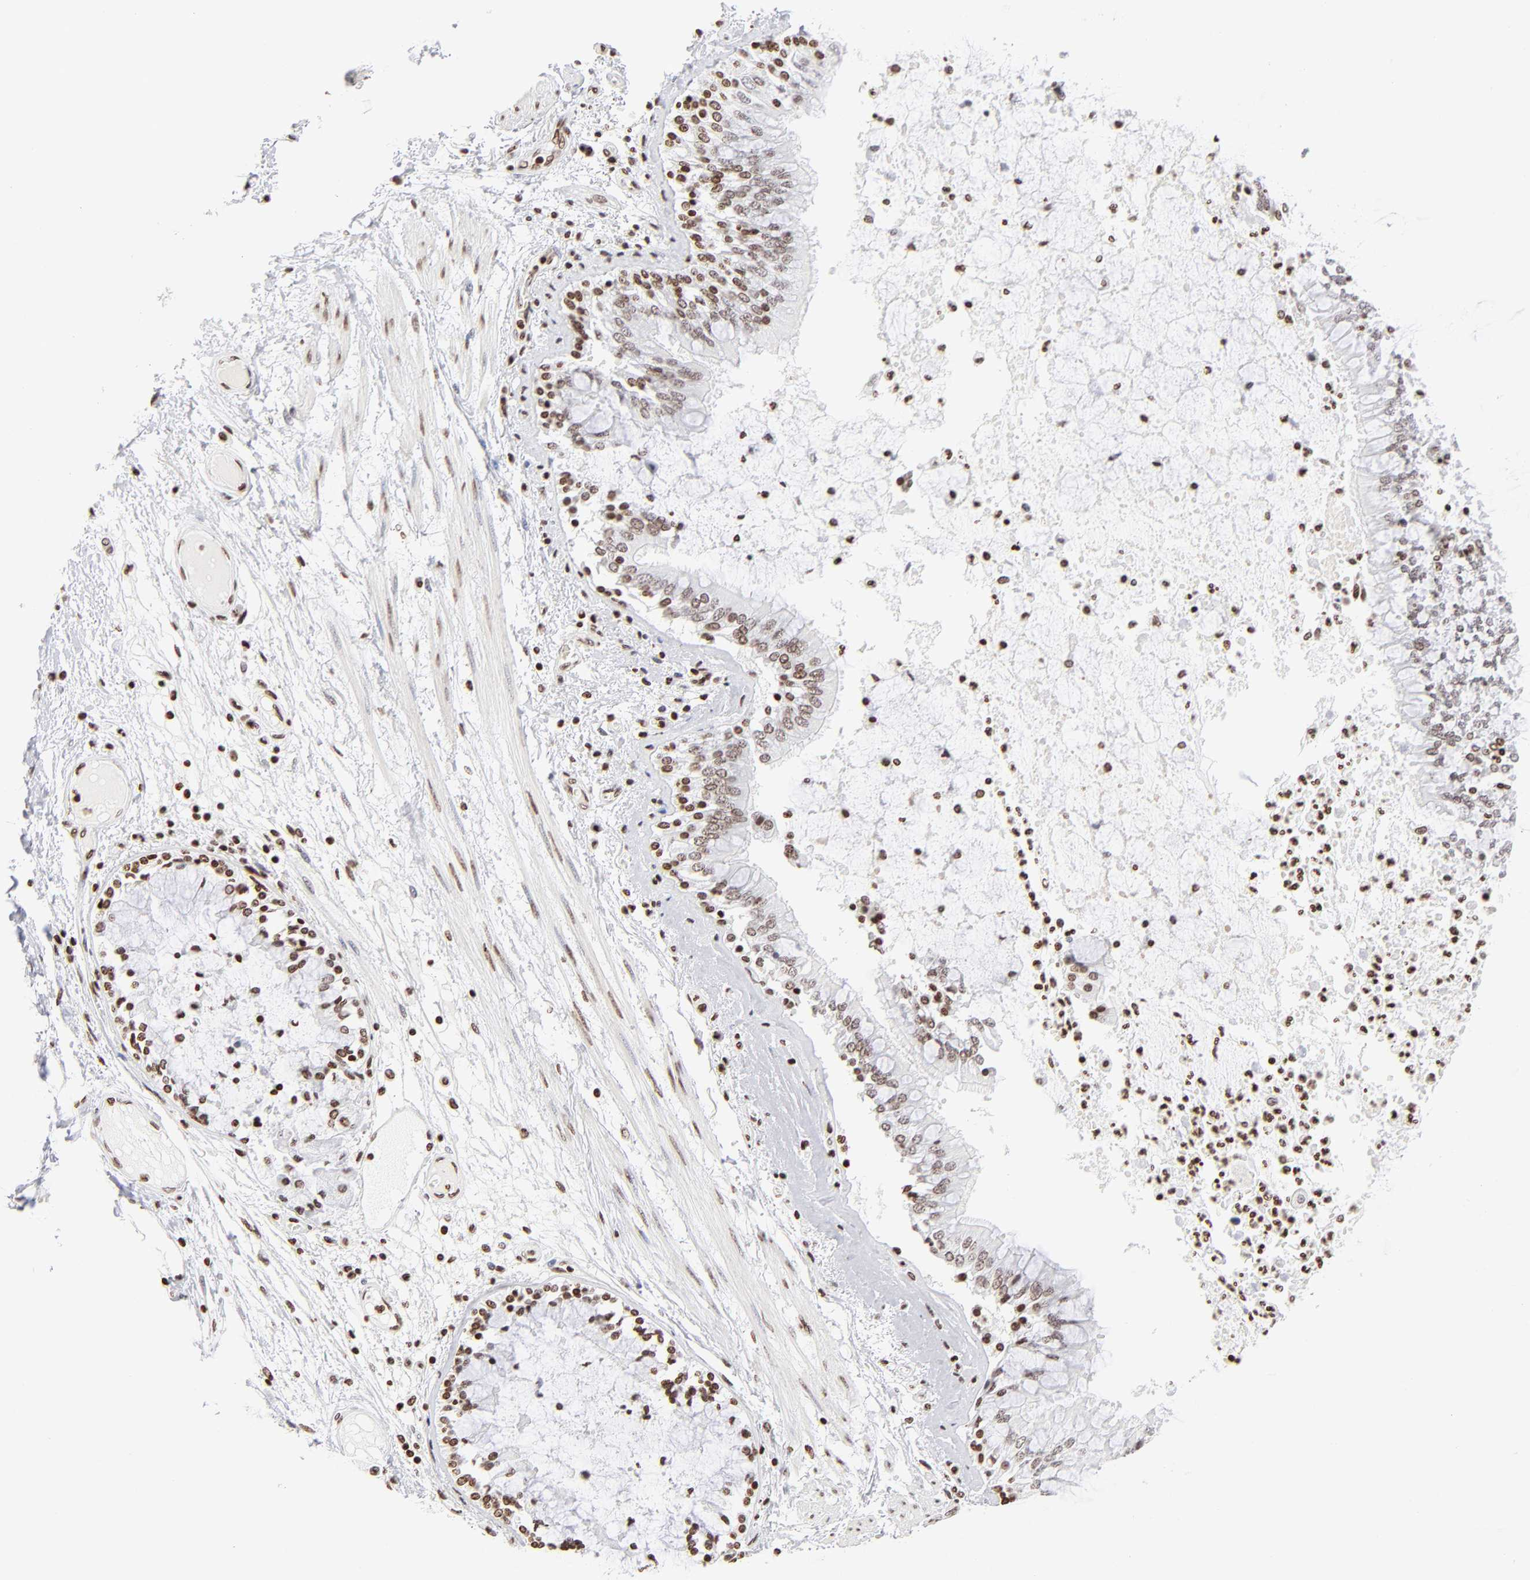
{"staining": {"intensity": "moderate", "quantity": ">75%", "location": "nuclear"}, "tissue": "bronchus", "cell_type": "Respiratory epithelial cells", "image_type": "normal", "snomed": [{"axis": "morphology", "description": "Normal tissue, NOS"}, {"axis": "topography", "description": "Cartilage tissue"}, {"axis": "topography", "description": "Bronchus"}, {"axis": "topography", "description": "Lung"}], "caption": "Protein expression analysis of benign human bronchus reveals moderate nuclear expression in approximately >75% of respiratory epithelial cells.", "gene": "RTL4", "patient": {"sex": "female", "age": 49}}